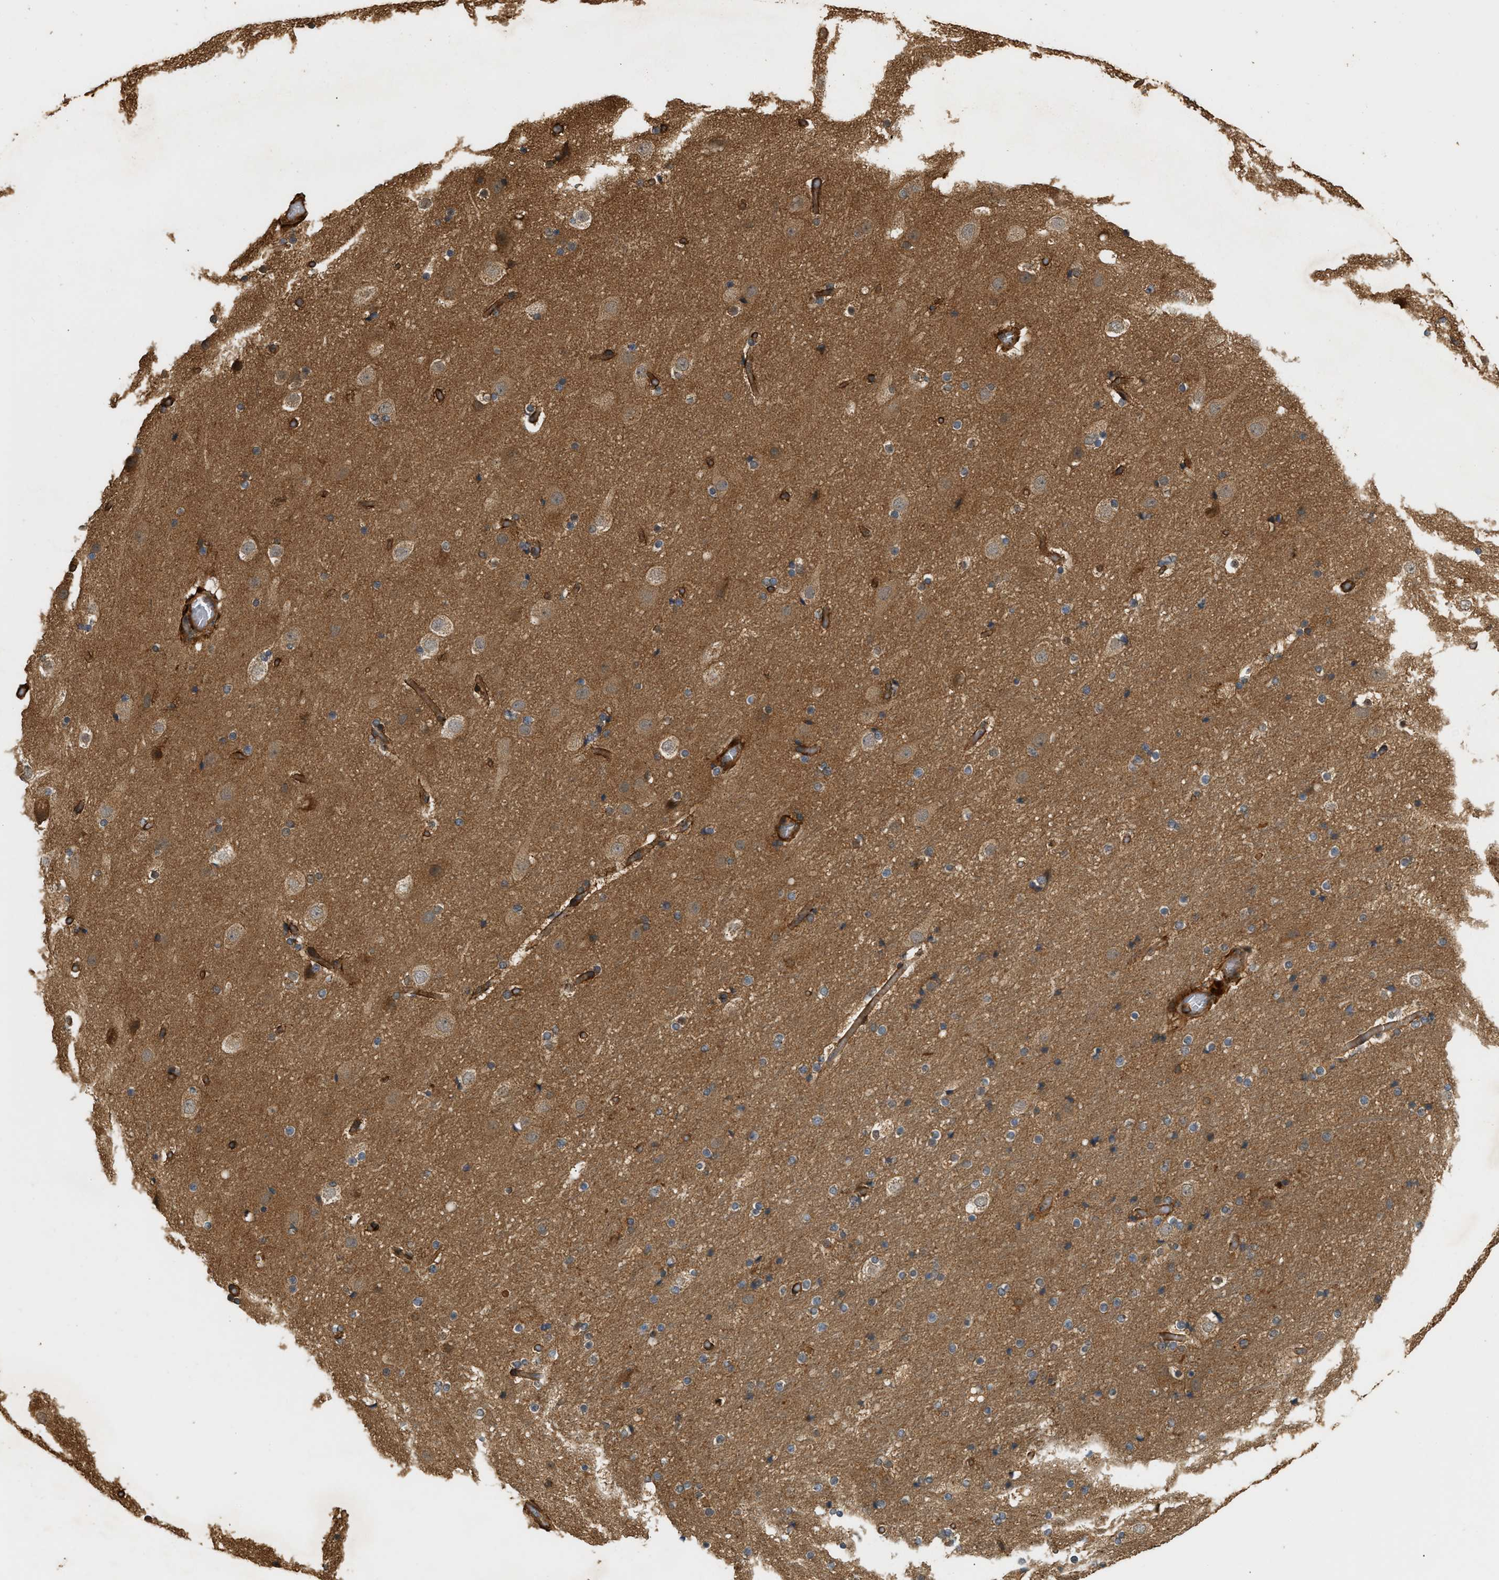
{"staining": {"intensity": "strong", "quantity": ">75%", "location": "cytoplasmic/membranous"}, "tissue": "cerebral cortex", "cell_type": "Endothelial cells", "image_type": "normal", "snomed": [{"axis": "morphology", "description": "Normal tissue, NOS"}, {"axis": "topography", "description": "Cerebral cortex"}], "caption": "The histopathology image shows immunohistochemical staining of benign cerebral cortex. There is strong cytoplasmic/membranous expression is appreciated in approximately >75% of endothelial cells.", "gene": "ENSG00000282218", "patient": {"sex": "male", "age": 57}}